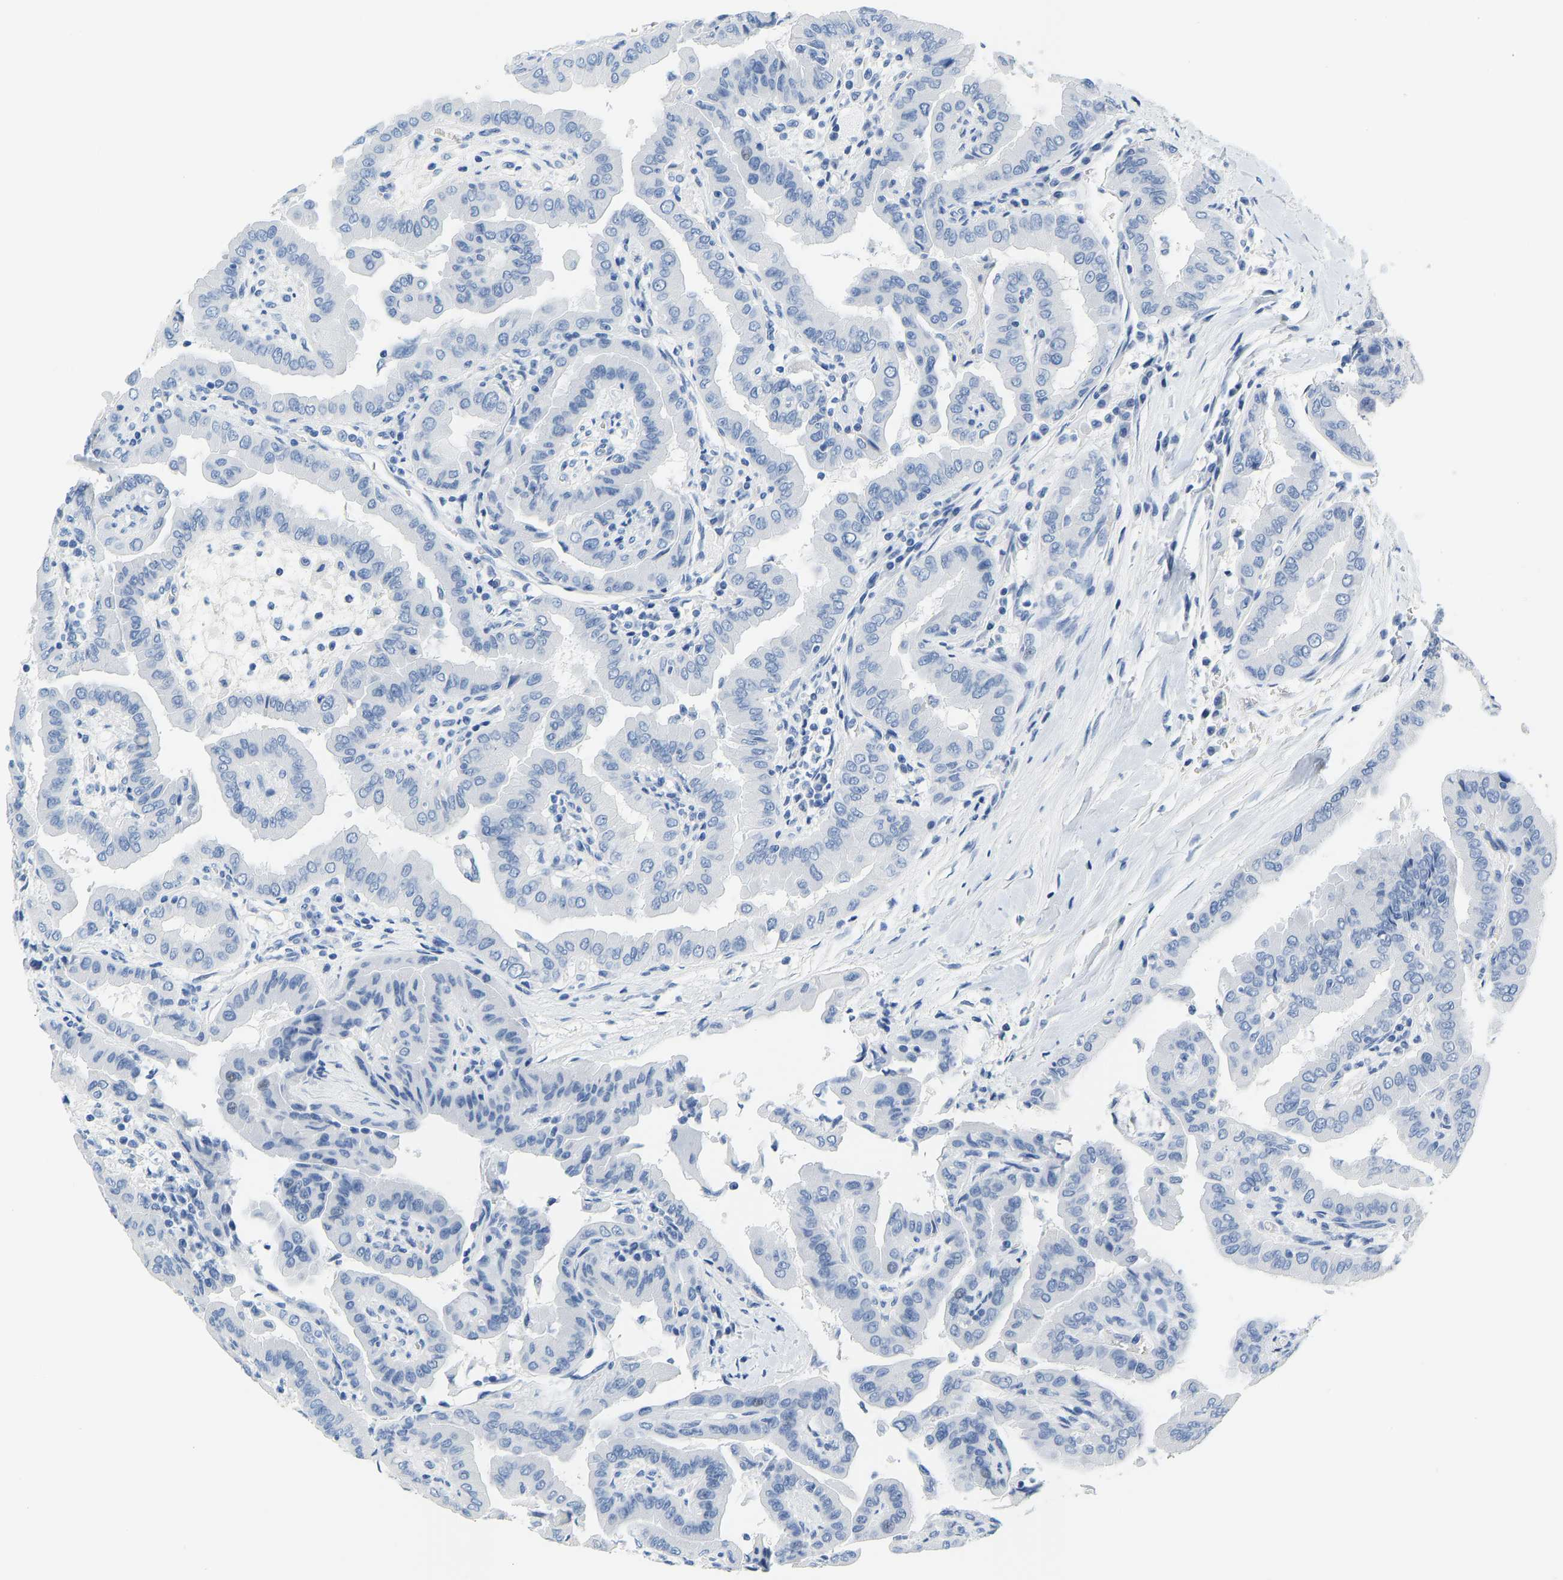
{"staining": {"intensity": "negative", "quantity": "none", "location": "none"}, "tissue": "thyroid cancer", "cell_type": "Tumor cells", "image_type": "cancer", "snomed": [{"axis": "morphology", "description": "Papillary adenocarcinoma, NOS"}, {"axis": "topography", "description": "Thyroid gland"}], "caption": "This is an immunohistochemistry photomicrograph of human thyroid cancer (papillary adenocarcinoma). There is no expression in tumor cells.", "gene": "SERPINB3", "patient": {"sex": "male", "age": 33}}